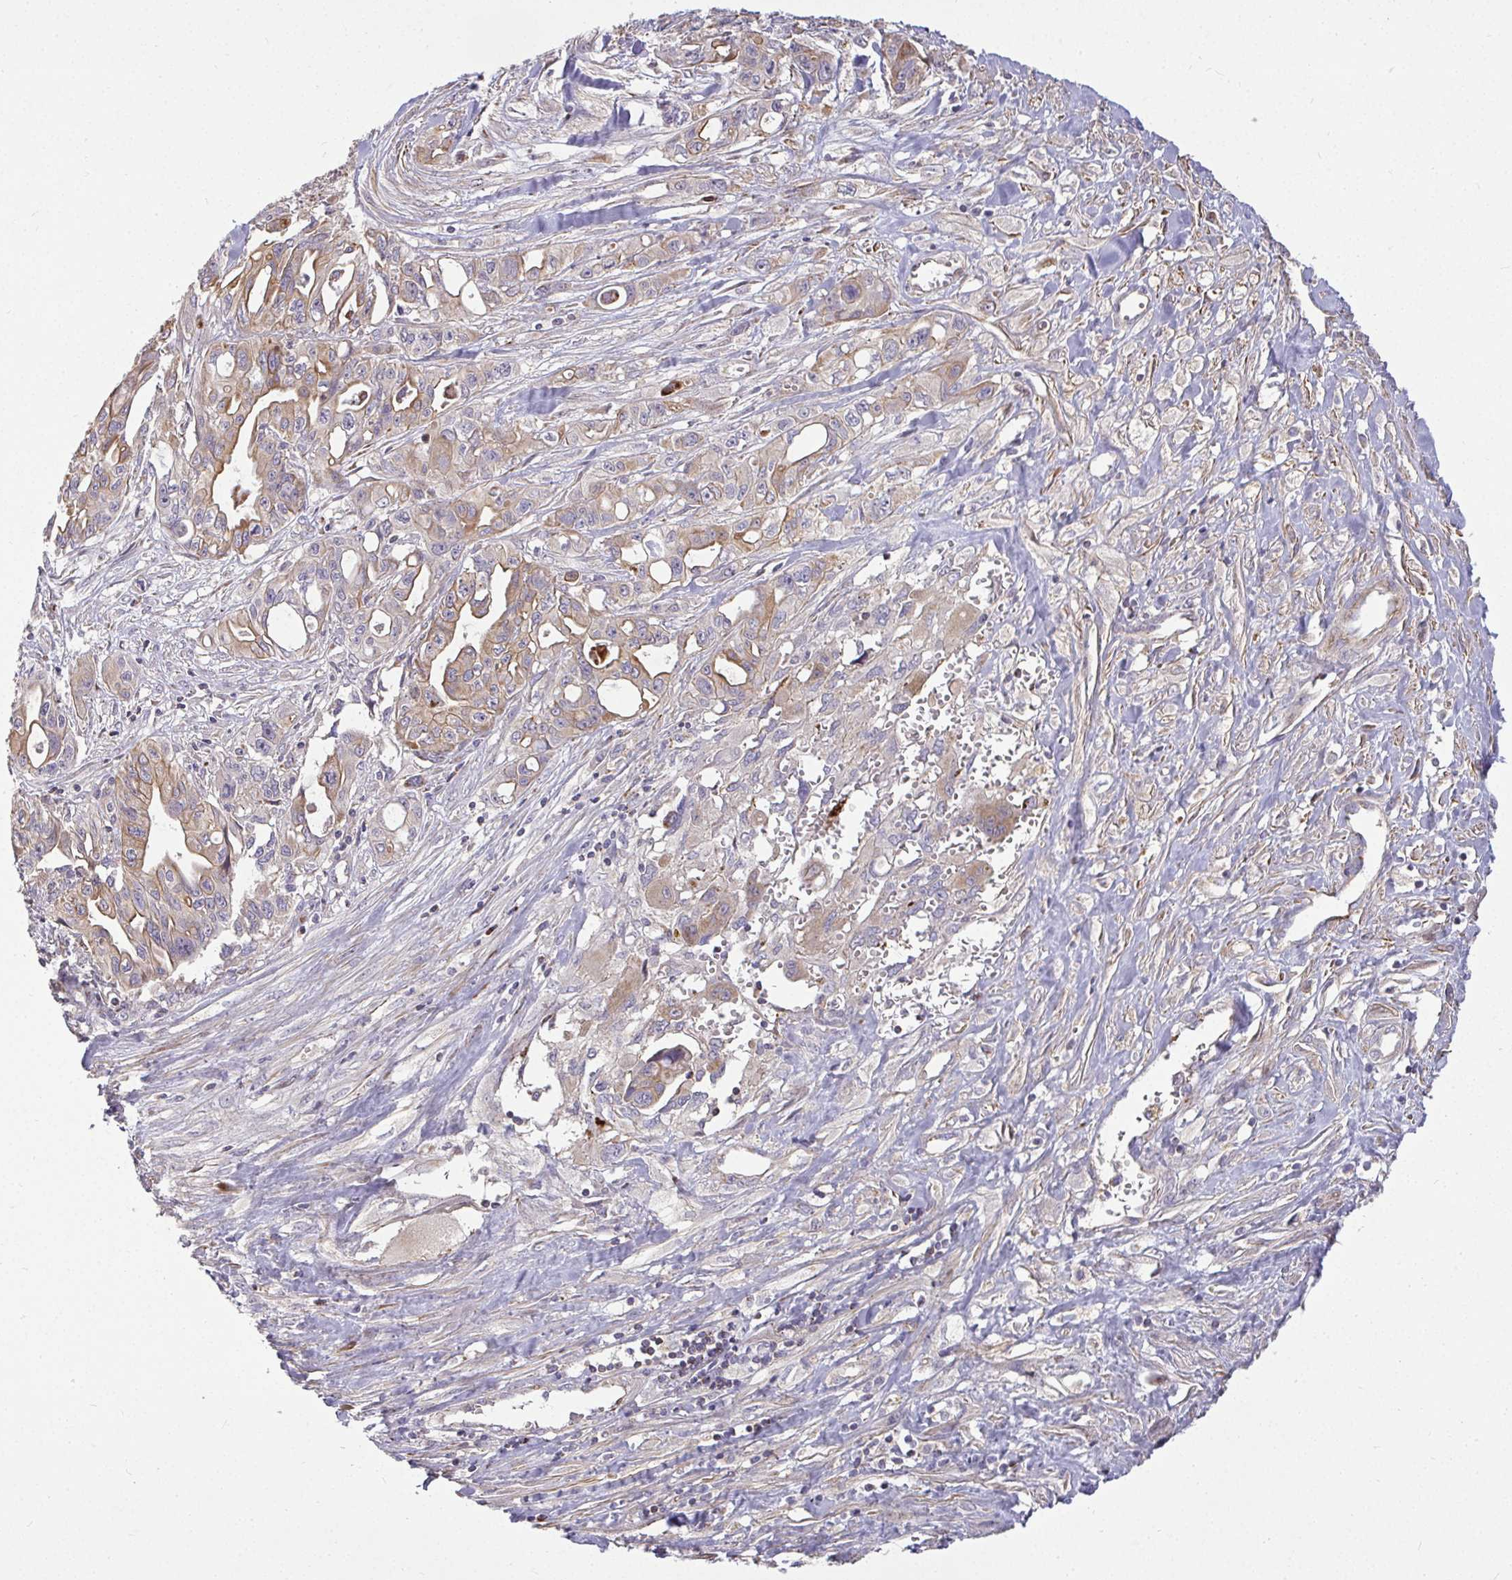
{"staining": {"intensity": "moderate", "quantity": "25%-75%", "location": "cytoplasmic/membranous"}, "tissue": "pancreatic cancer", "cell_type": "Tumor cells", "image_type": "cancer", "snomed": [{"axis": "morphology", "description": "Adenocarcinoma, NOS"}, {"axis": "topography", "description": "Pancreas"}], "caption": "Immunohistochemistry staining of pancreatic cancer (adenocarcinoma), which exhibits medium levels of moderate cytoplasmic/membranous expression in approximately 25%-75% of tumor cells indicating moderate cytoplasmic/membranous protein positivity. The staining was performed using DAB (3,3'-diaminobenzidine) (brown) for protein detection and nuclei were counterstained in hematoxylin (blue).", "gene": "STRIP1", "patient": {"sex": "female", "age": 47}}